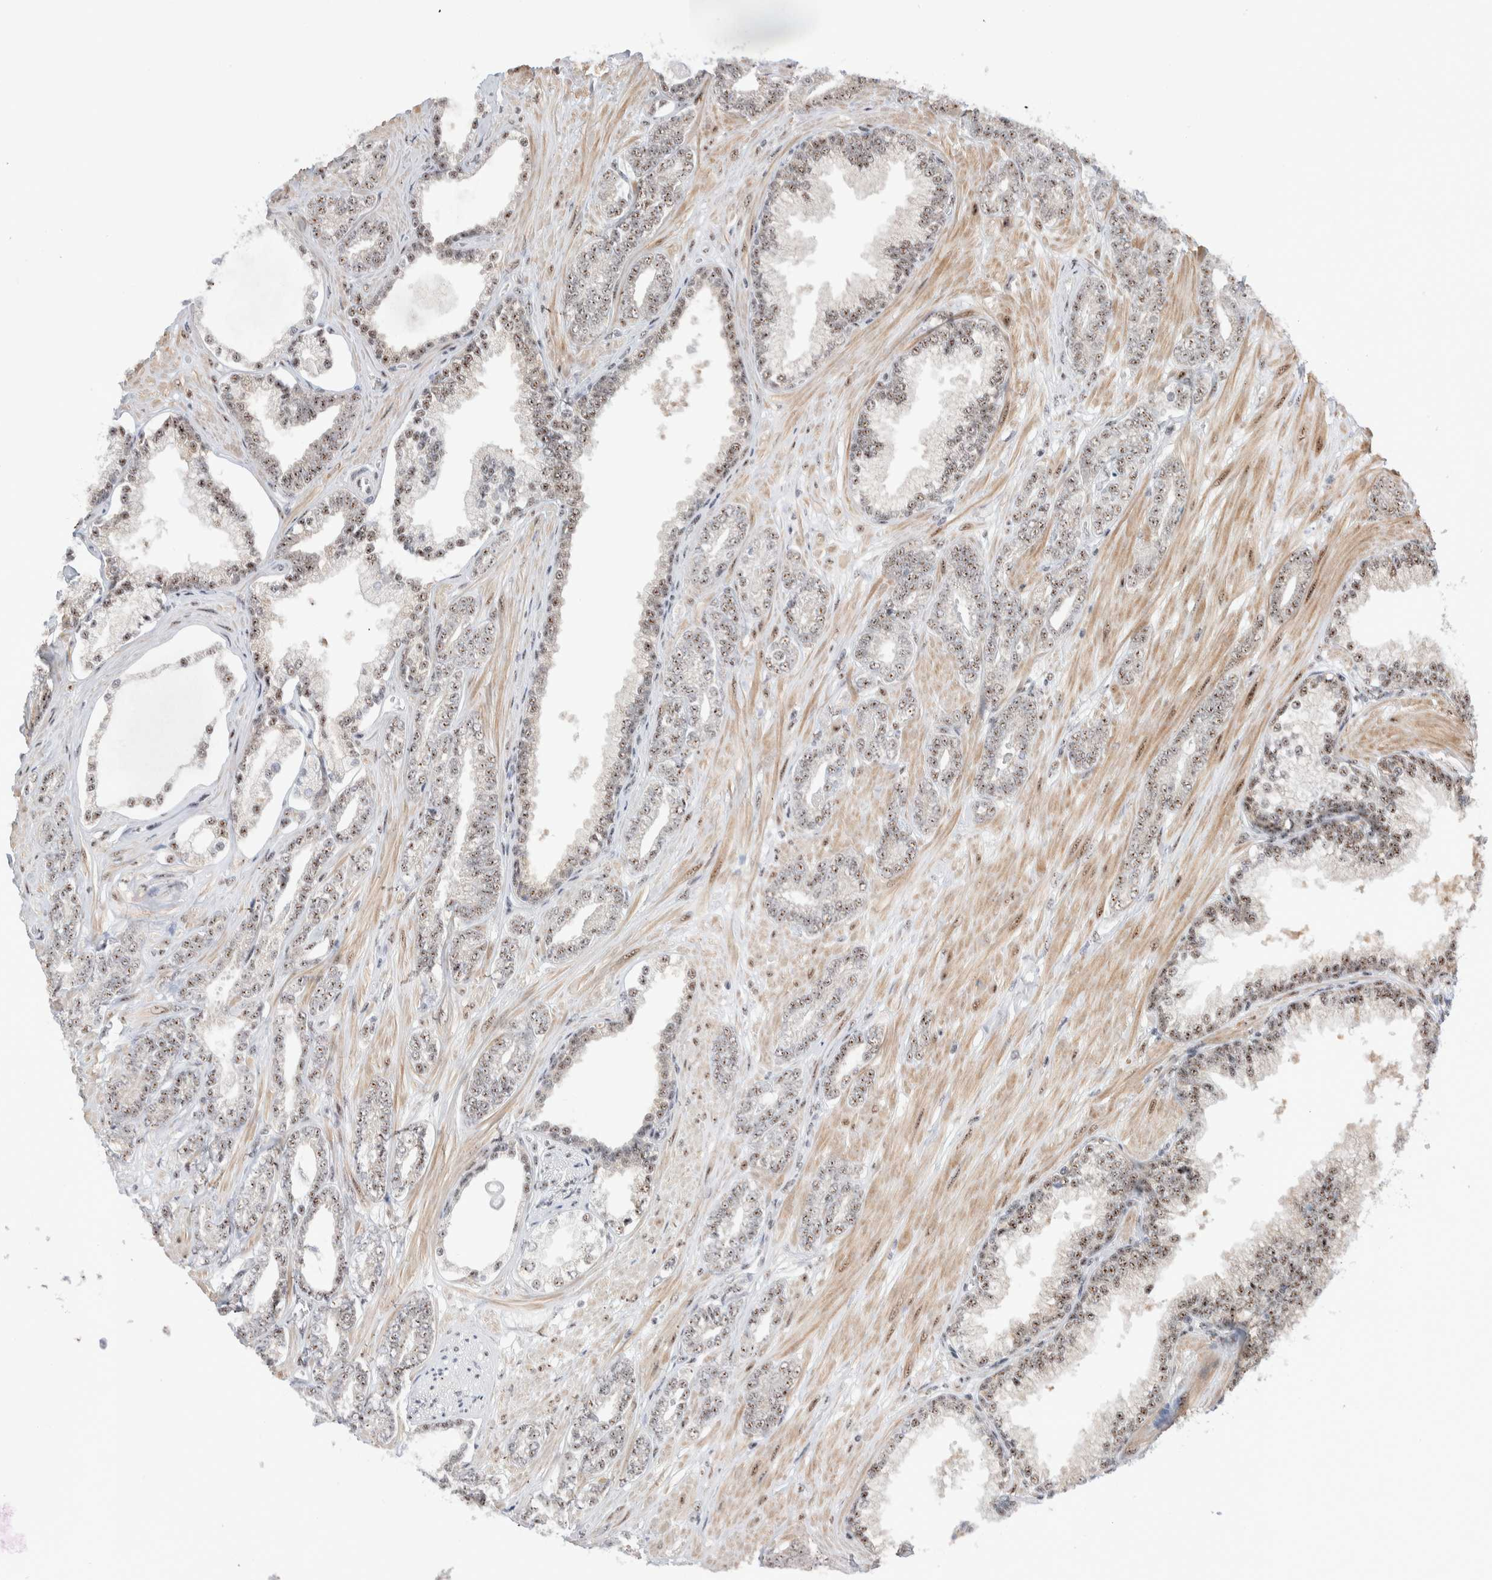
{"staining": {"intensity": "weak", "quantity": "25%-75%", "location": "nuclear"}, "tissue": "prostate cancer", "cell_type": "Tumor cells", "image_type": "cancer", "snomed": [{"axis": "morphology", "description": "Adenocarcinoma, Low grade"}, {"axis": "topography", "description": "Prostate"}], "caption": "Prostate cancer tissue reveals weak nuclear expression in approximately 25%-75% of tumor cells Nuclei are stained in blue.", "gene": "ZNF695", "patient": {"sex": "male", "age": 71}}